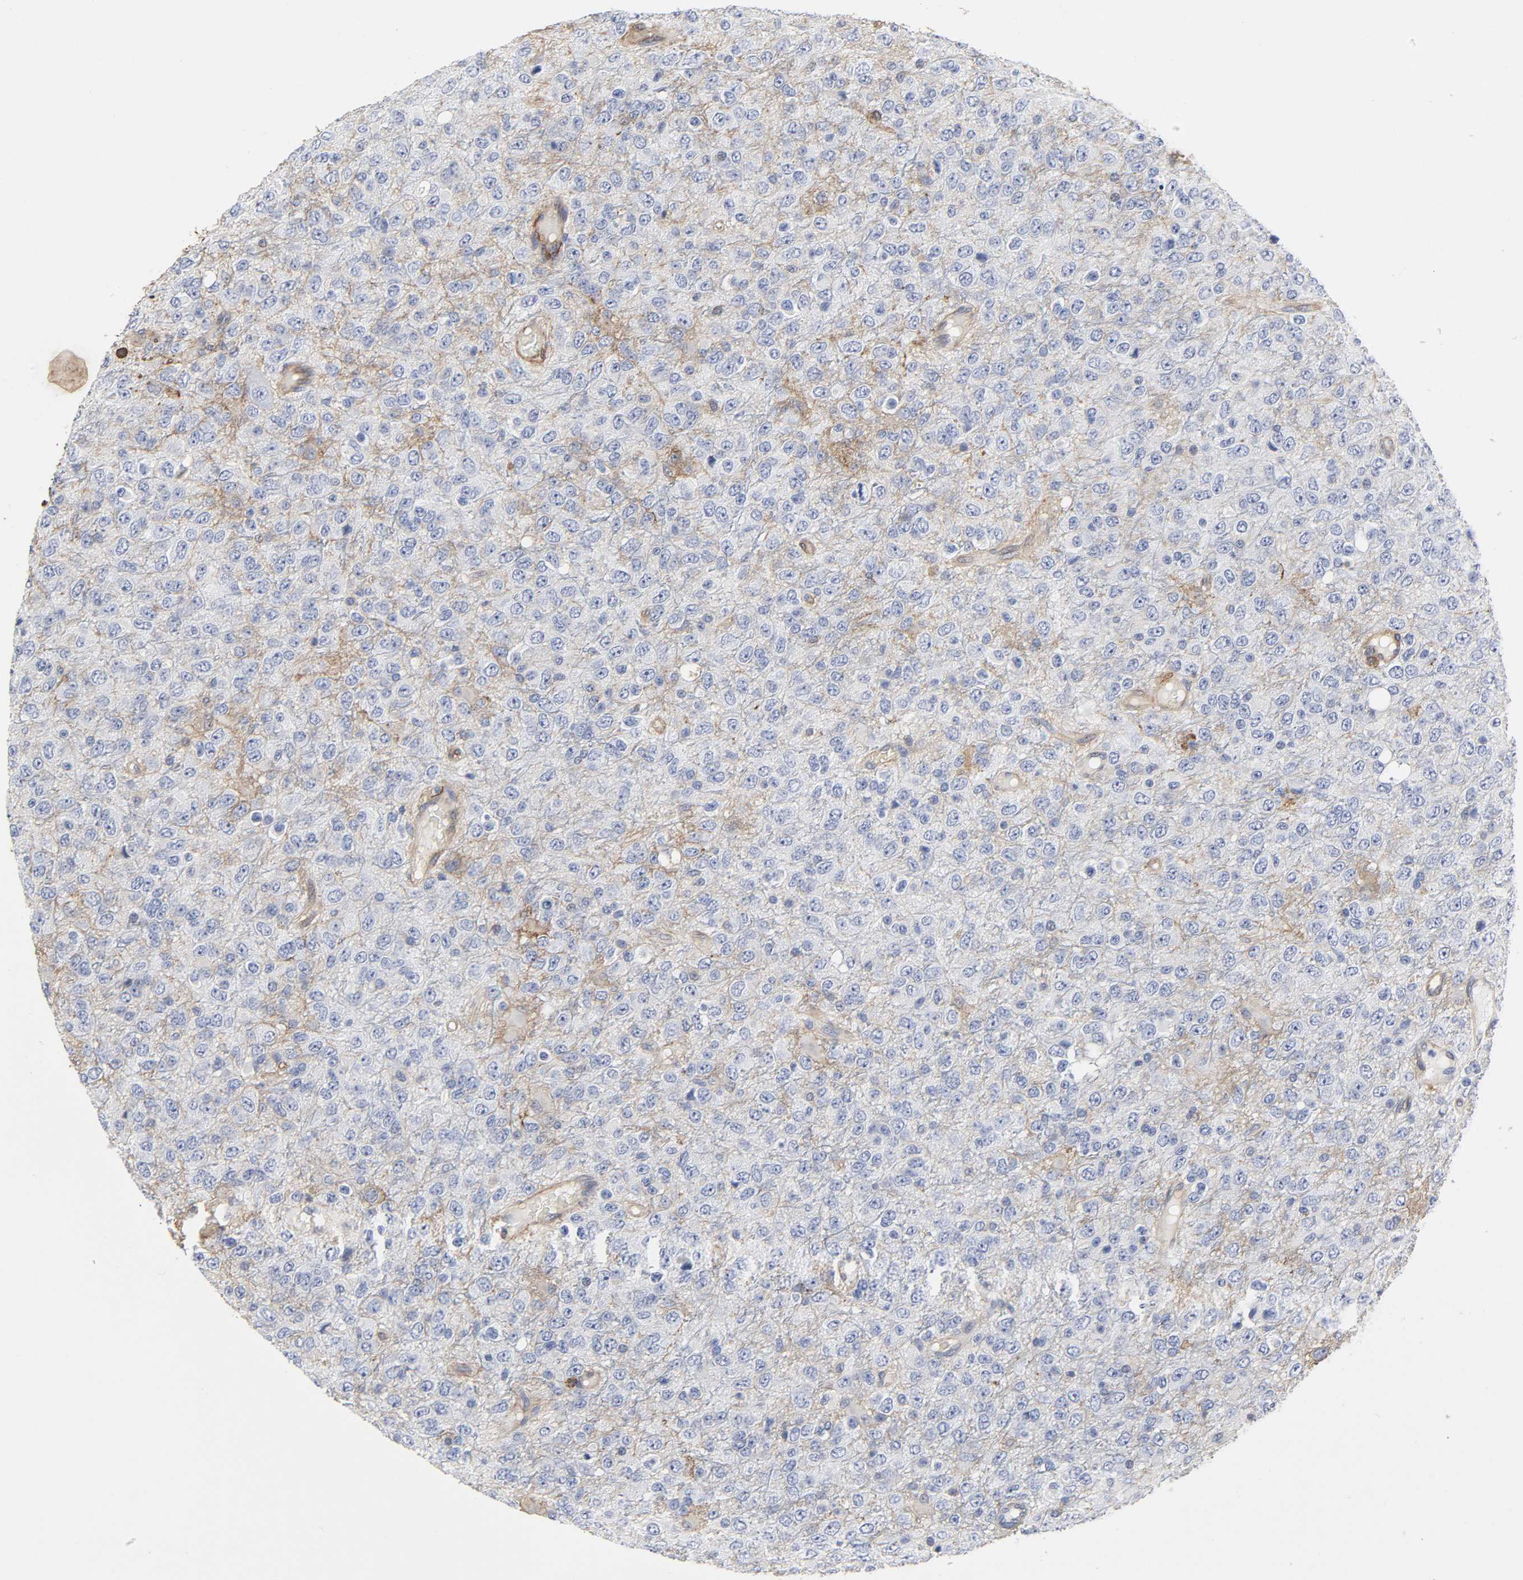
{"staining": {"intensity": "negative", "quantity": "none", "location": "none"}, "tissue": "glioma", "cell_type": "Tumor cells", "image_type": "cancer", "snomed": [{"axis": "morphology", "description": "Glioma, malignant, High grade"}, {"axis": "topography", "description": "pancreas cauda"}], "caption": "Human malignant high-grade glioma stained for a protein using immunohistochemistry displays no positivity in tumor cells.", "gene": "ANXA2", "patient": {"sex": "male", "age": 60}}